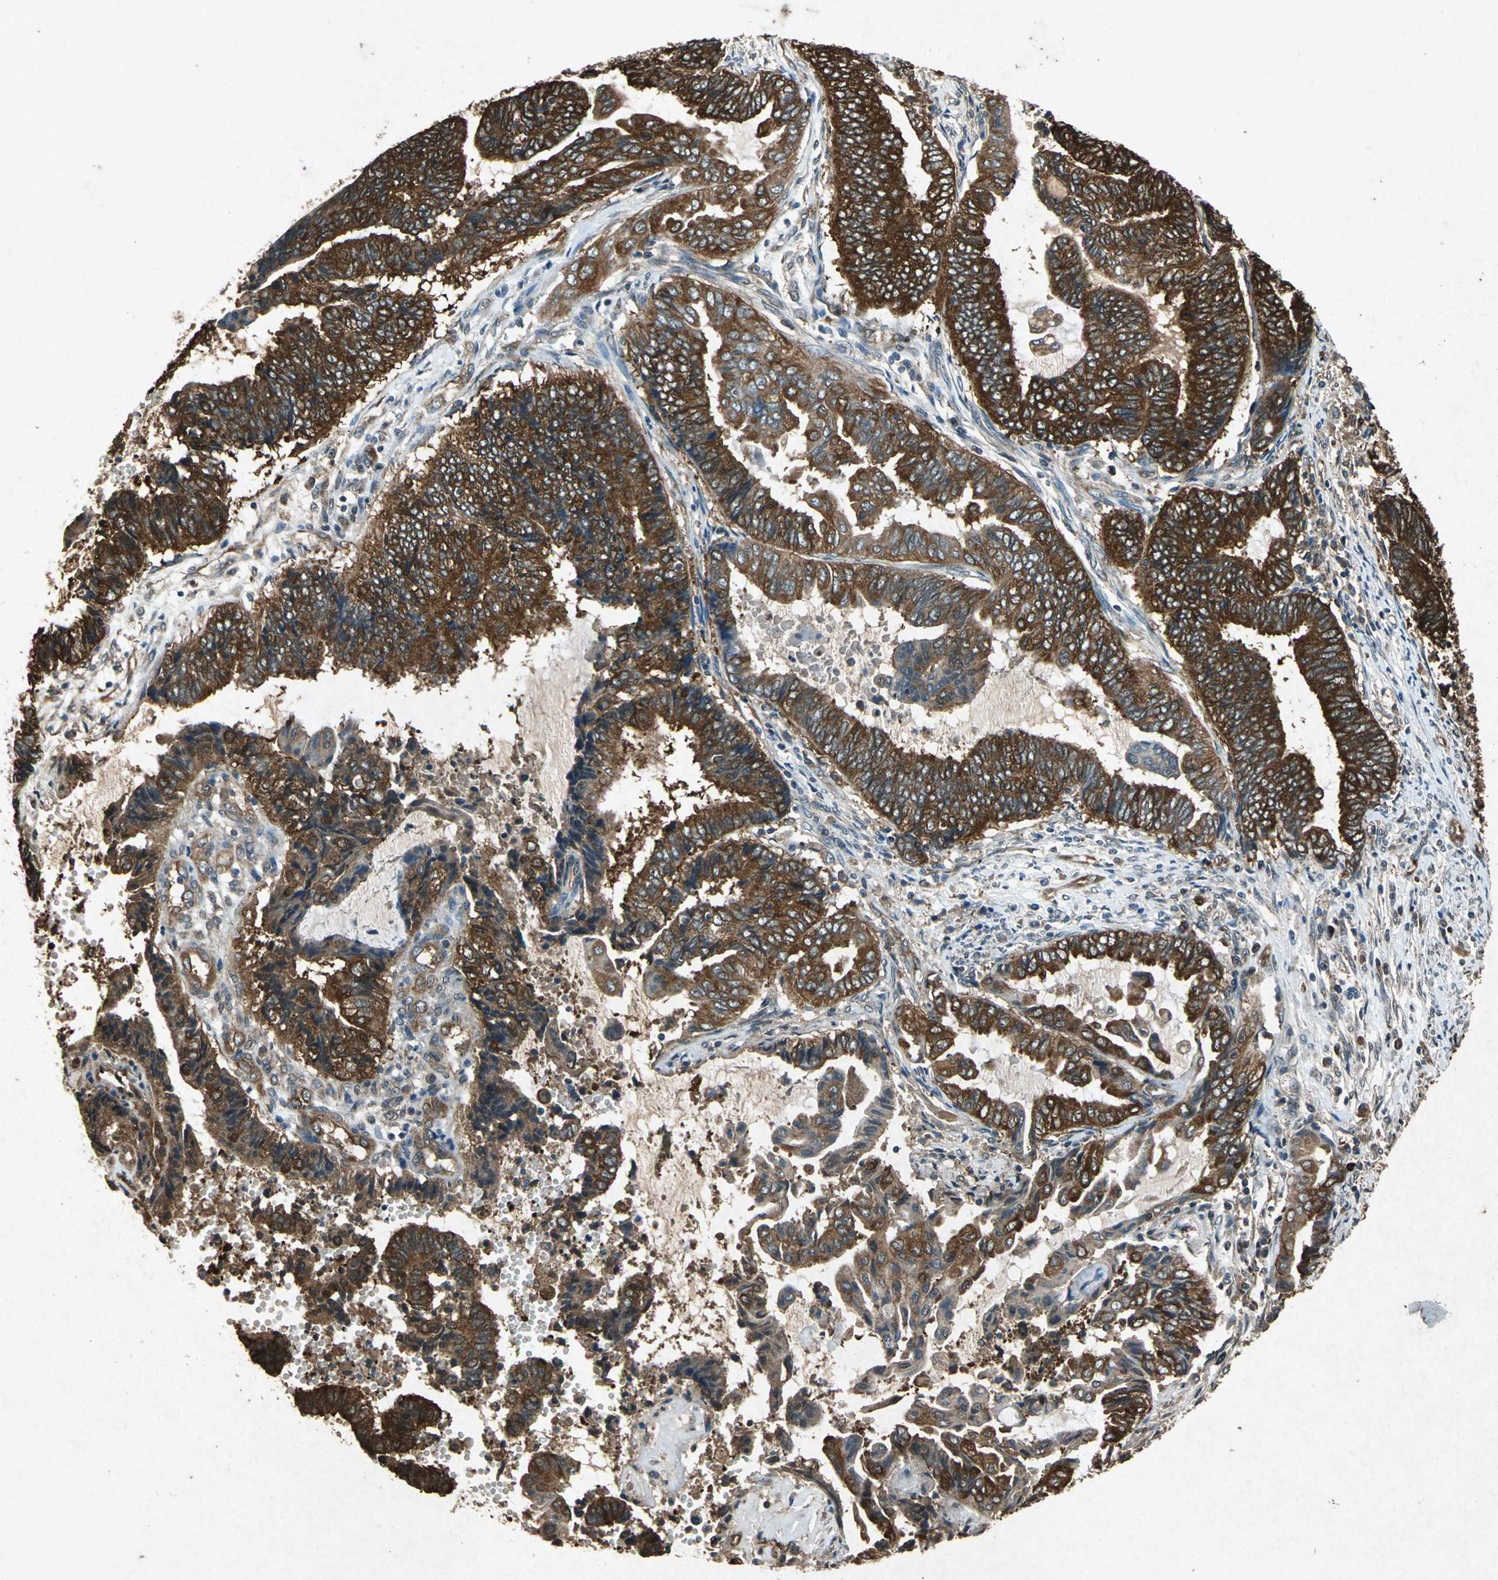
{"staining": {"intensity": "strong", "quantity": ">75%", "location": "cytoplasmic/membranous"}, "tissue": "endometrial cancer", "cell_type": "Tumor cells", "image_type": "cancer", "snomed": [{"axis": "morphology", "description": "Adenocarcinoma, NOS"}, {"axis": "topography", "description": "Uterus"}, {"axis": "topography", "description": "Endometrium"}], "caption": "This photomicrograph displays IHC staining of human endometrial cancer (adenocarcinoma), with high strong cytoplasmic/membranous positivity in approximately >75% of tumor cells.", "gene": "HSP90AB1", "patient": {"sex": "female", "age": 70}}